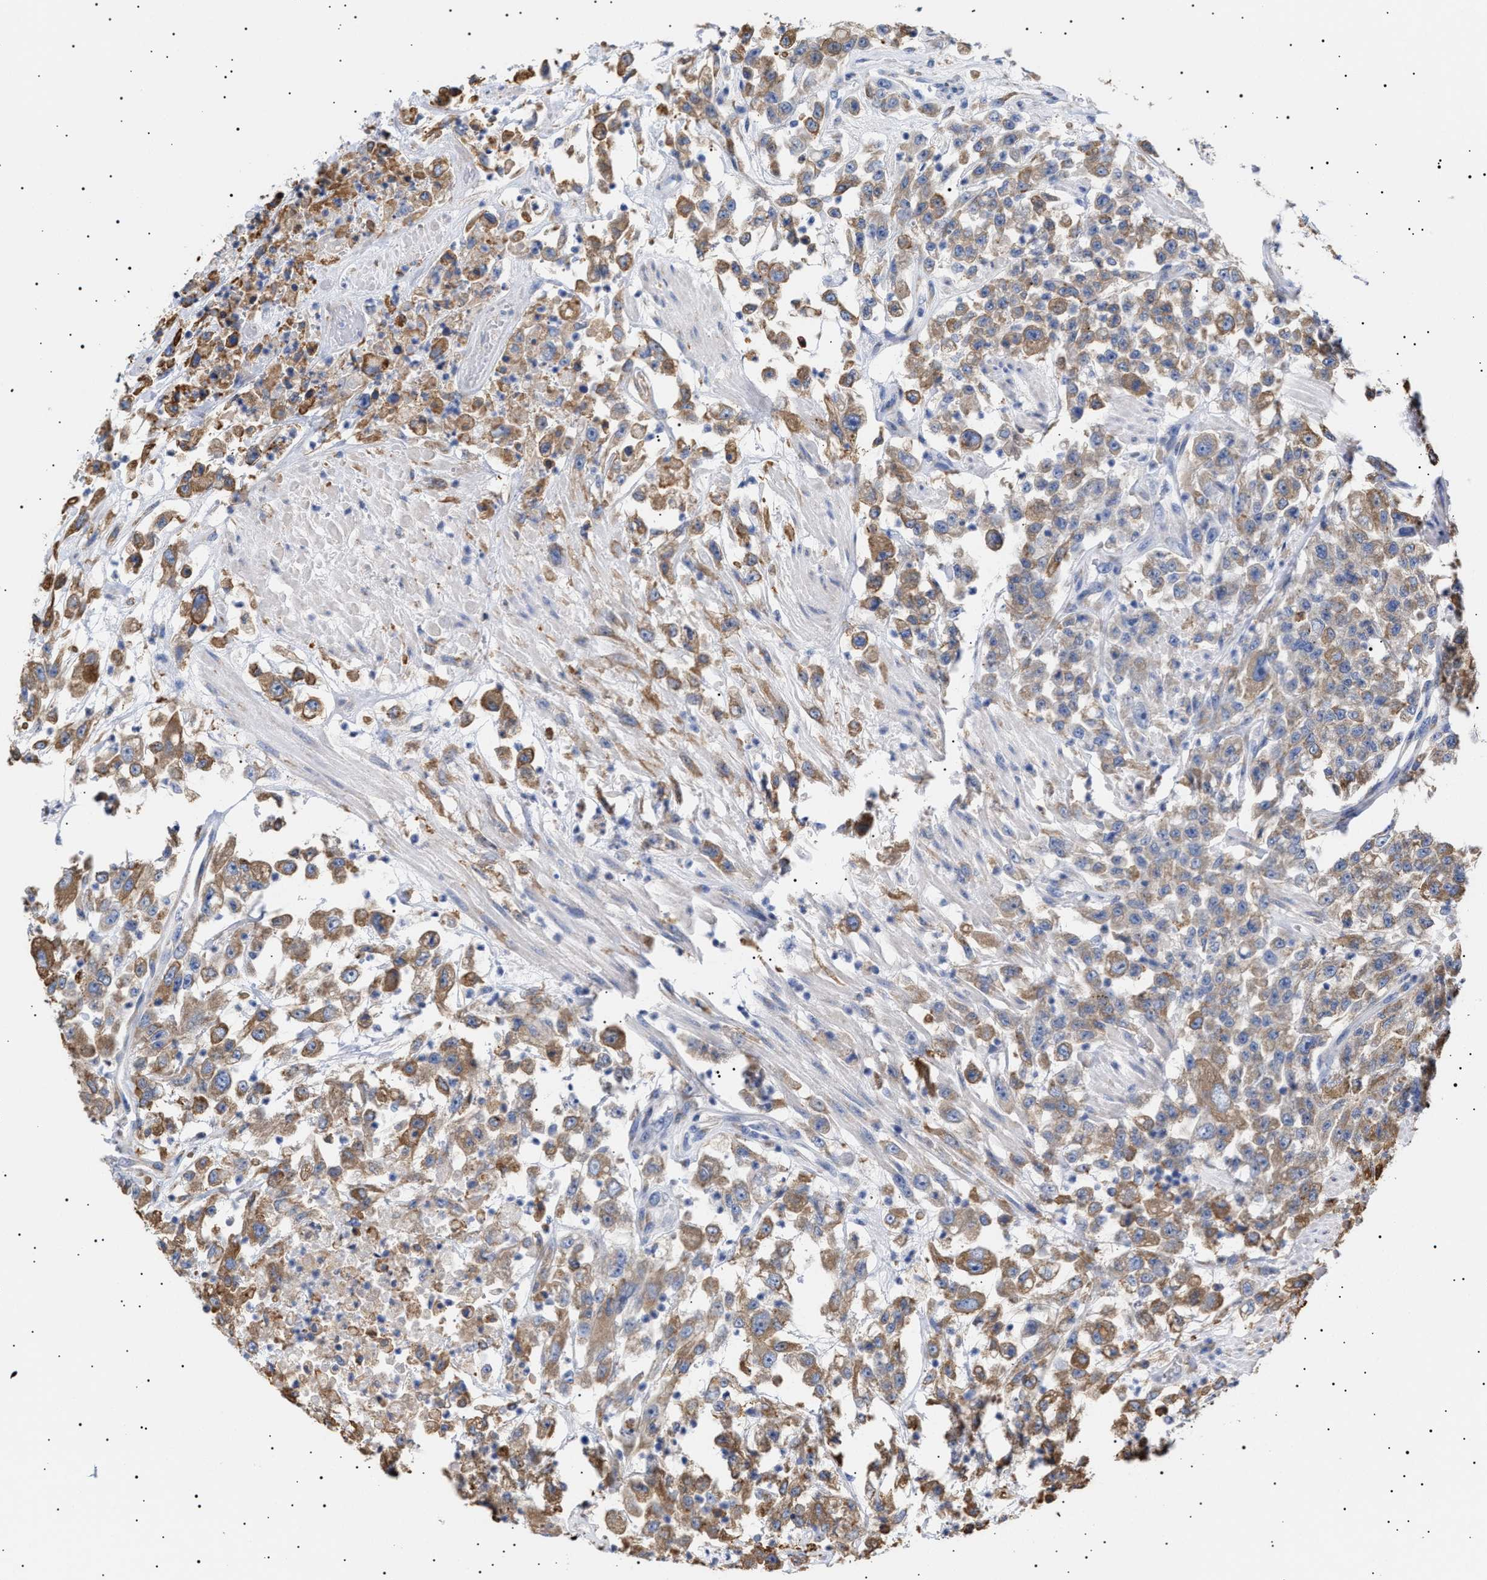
{"staining": {"intensity": "moderate", "quantity": ">75%", "location": "cytoplasmic/membranous"}, "tissue": "urothelial cancer", "cell_type": "Tumor cells", "image_type": "cancer", "snomed": [{"axis": "morphology", "description": "Urothelial carcinoma, High grade"}, {"axis": "topography", "description": "Urinary bladder"}], "caption": "Immunohistochemistry (IHC) photomicrograph of neoplastic tissue: human urothelial carcinoma (high-grade) stained using immunohistochemistry shows medium levels of moderate protein expression localized specifically in the cytoplasmic/membranous of tumor cells, appearing as a cytoplasmic/membranous brown color.", "gene": "ERCC6L2", "patient": {"sex": "male", "age": 46}}